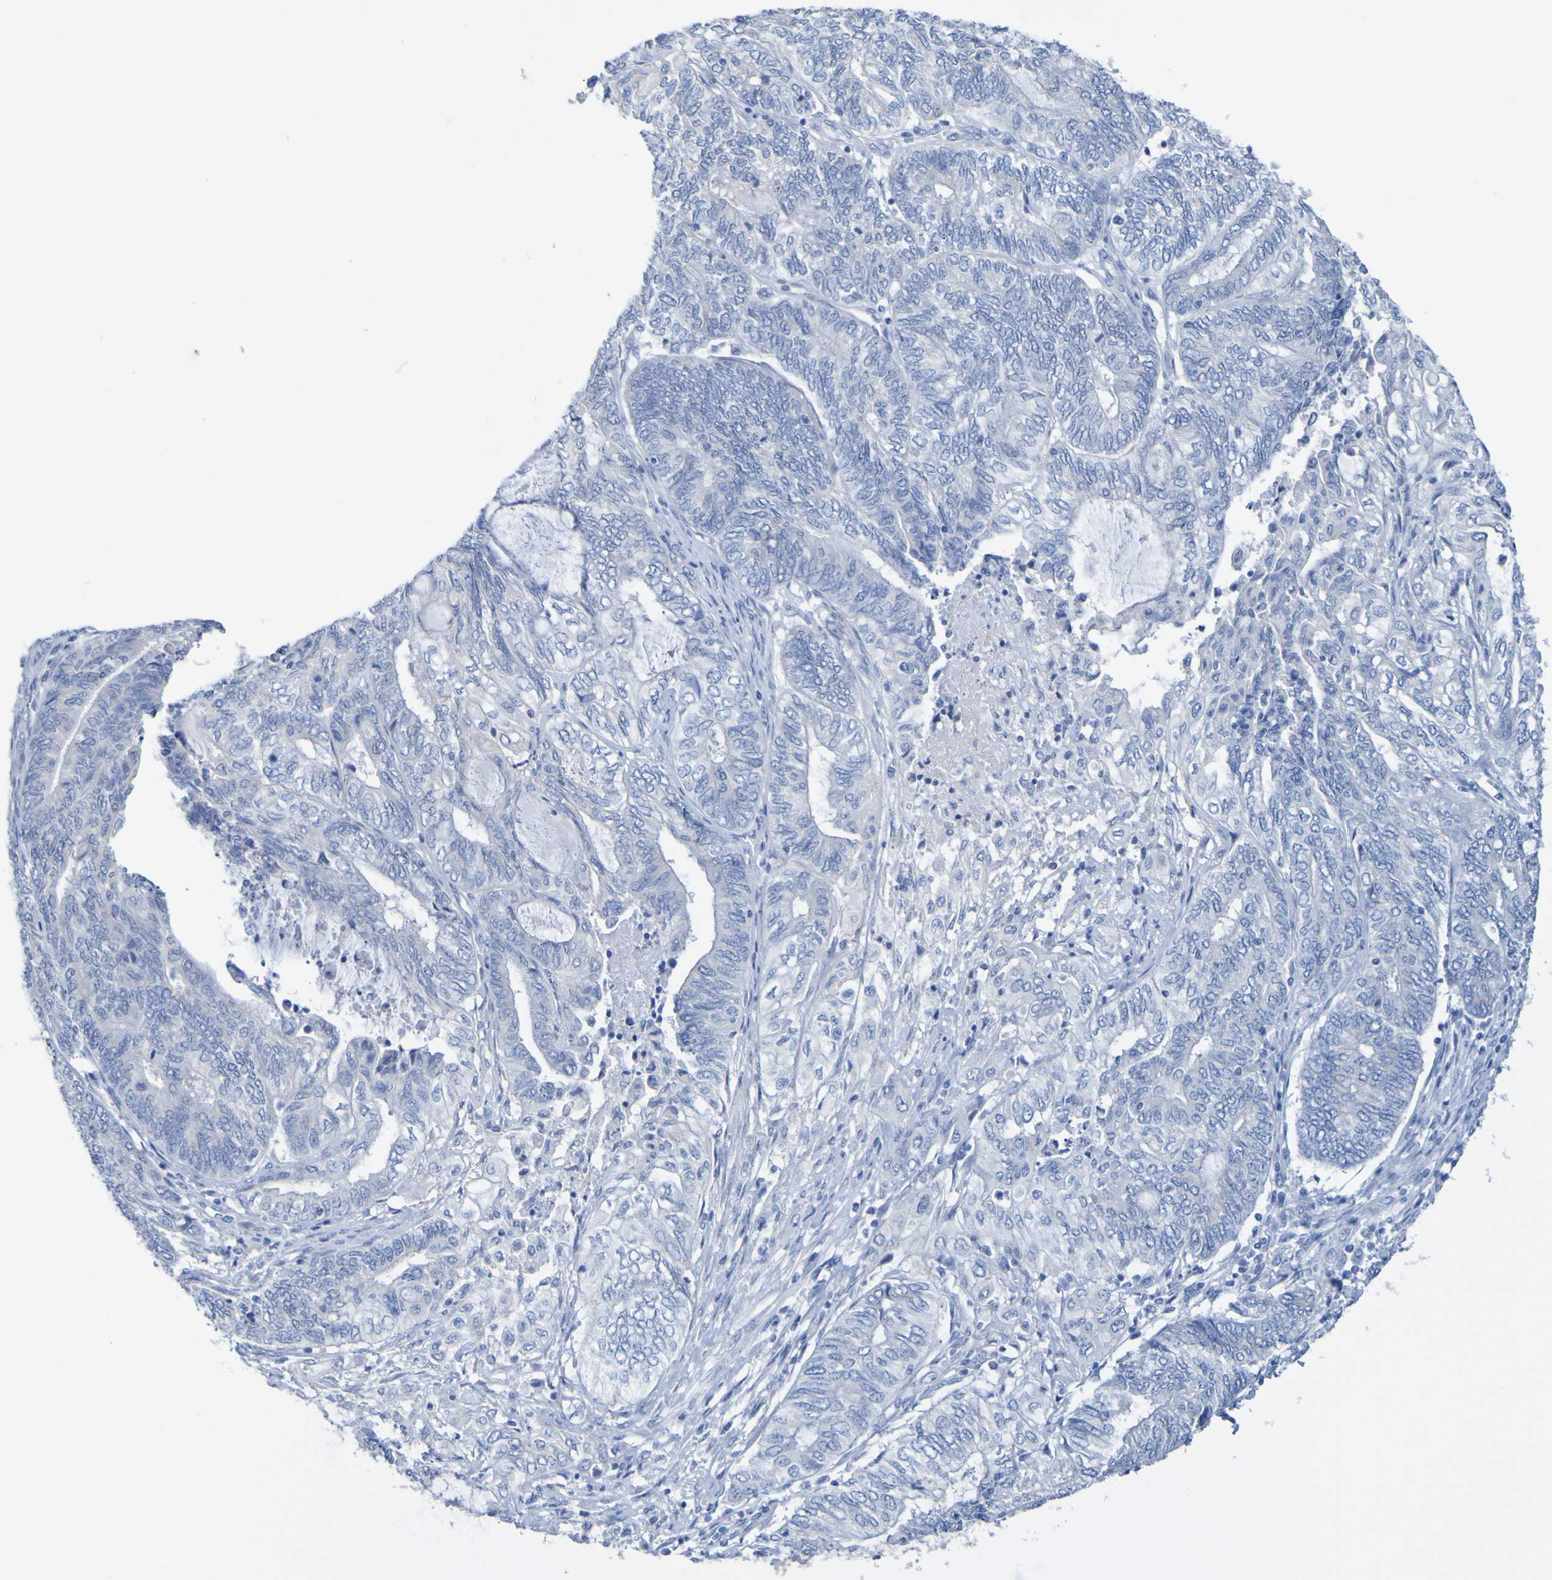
{"staining": {"intensity": "negative", "quantity": "none", "location": "none"}, "tissue": "endometrial cancer", "cell_type": "Tumor cells", "image_type": "cancer", "snomed": [{"axis": "morphology", "description": "Adenocarcinoma, NOS"}, {"axis": "topography", "description": "Uterus"}, {"axis": "topography", "description": "Endometrium"}], "caption": "DAB (3,3'-diaminobenzidine) immunohistochemical staining of human adenocarcinoma (endometrial) reveals no significant staining in tumor cells.", "gene": "ACMSD", "patient": {"sex": "female", "age": 70}}